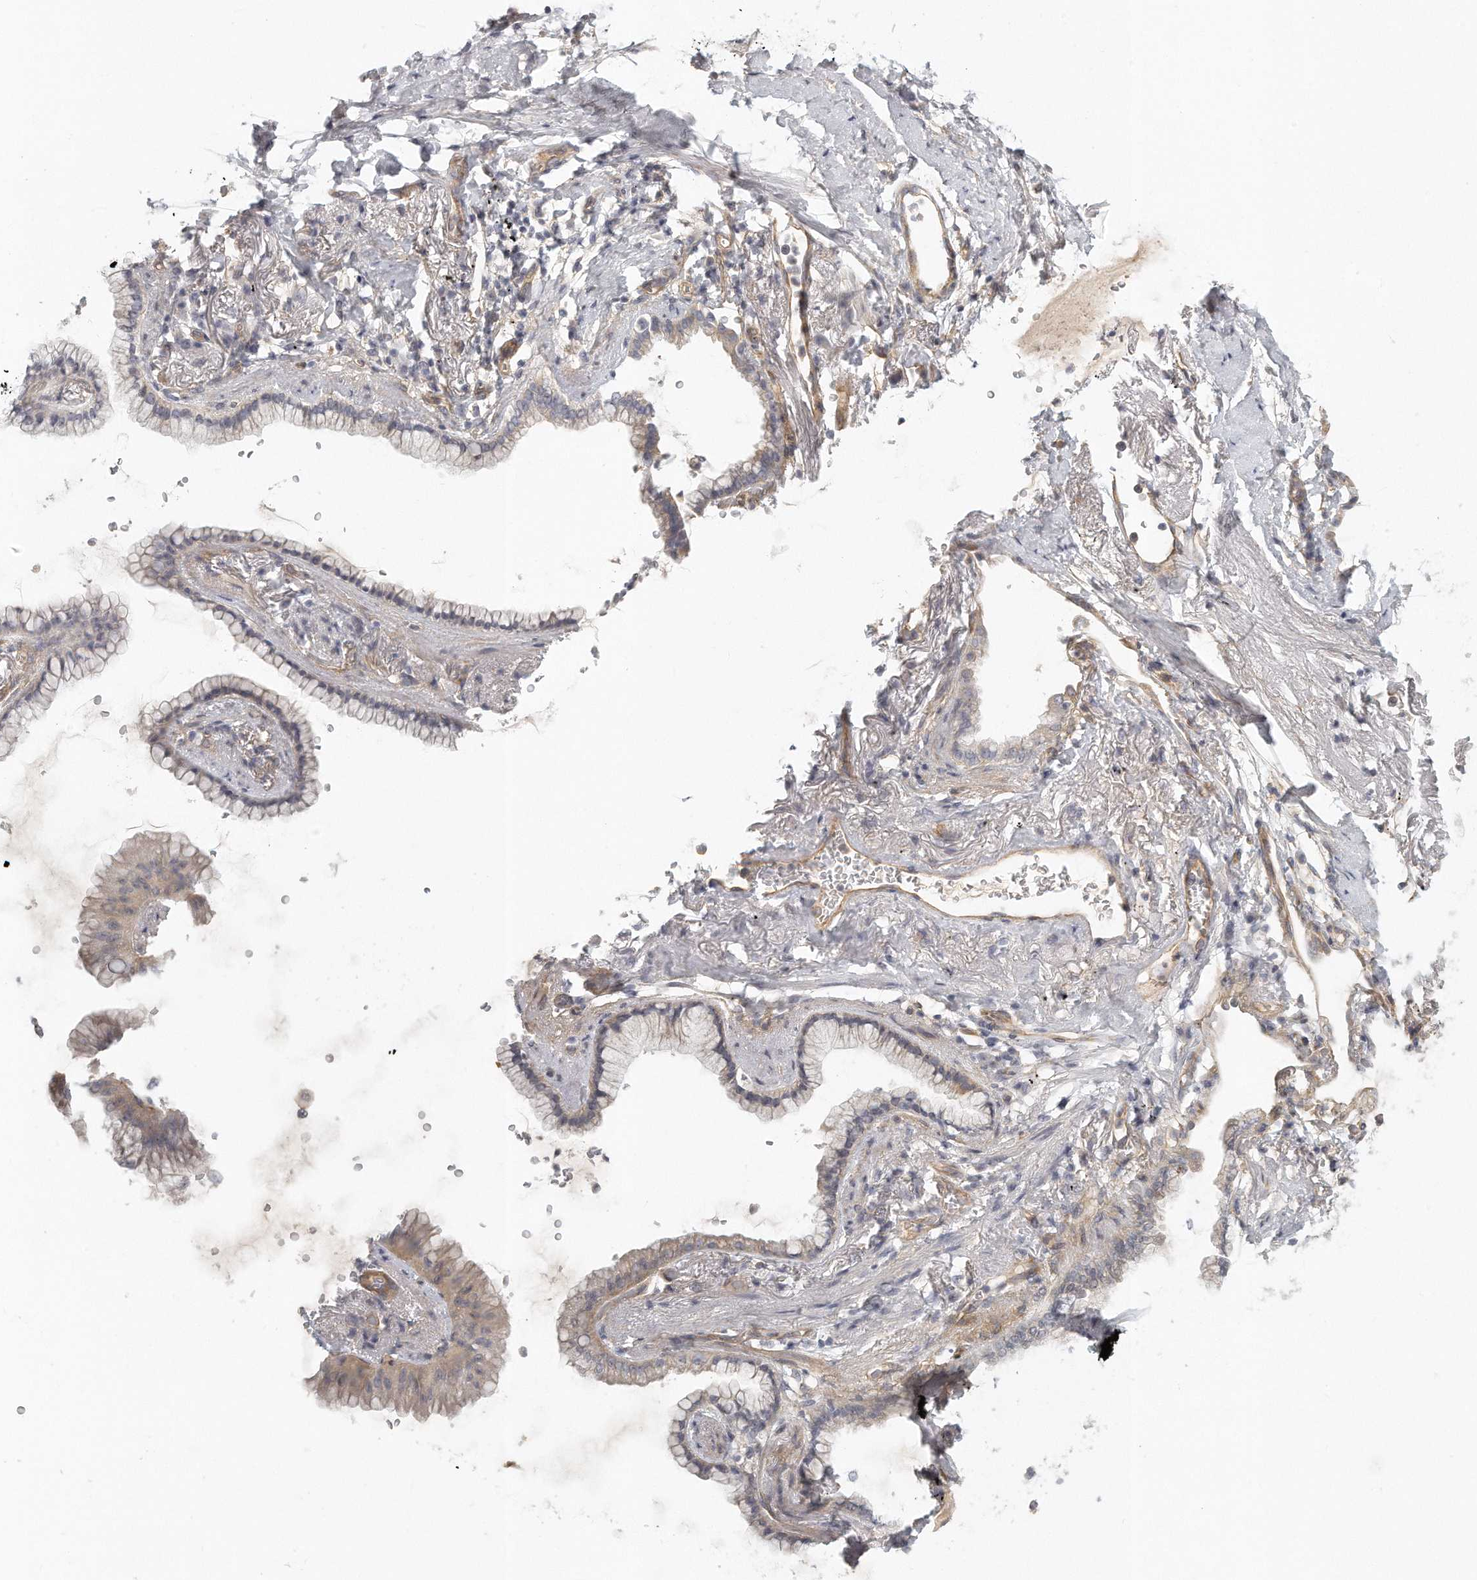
{"staining": {"intensity": "weak", "quantity": "25%-75%", "location": "cytoplasmic/membranous"}, "tissue": "lung cancer", "cell_type": "Tumor cells", "image_type": "cancer", "snomed": [{"axis": "morphology", "description": "Adenocarcinoma, NOS"}, {"axis": "topography", "description": "Lung"}], "caption": "There is low levels of weak cytoplasmic/membranous expression in tumor cells of lung adenocarcinoma, as demonstrated by immunohistochemical staining (brown color).", "gene": "MTERF4", "patient": {"sex": "female", "age": 70}}